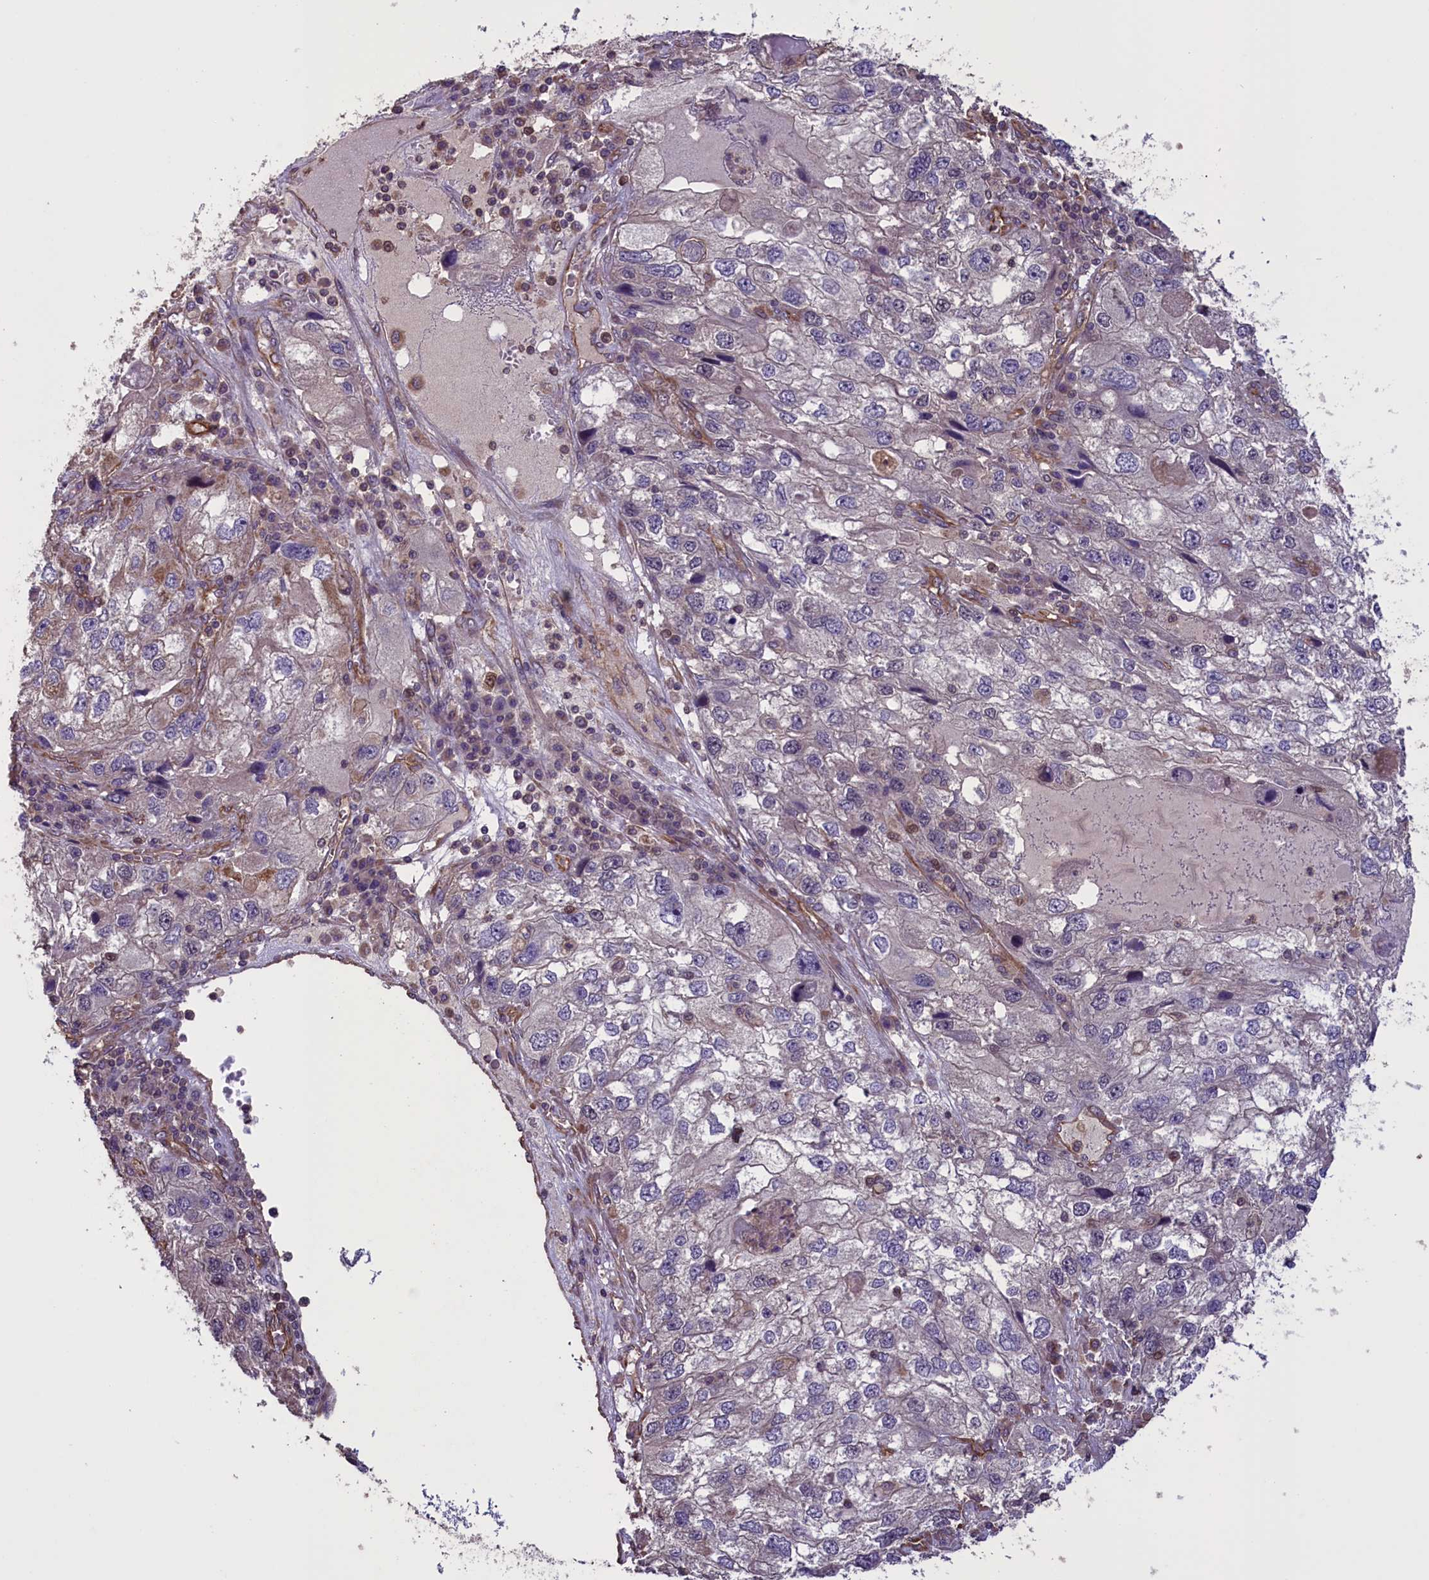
{"staining": {"intensity": "negative", "quantity": "none", "location": "none"}, "tissue": "endometrial cancer", "cell_type": "Tumor cells", "image_type": "cancer", "snomed": [{"axis": "morphology", "description": "Adenocarcinoma, NOS"}, {"axis": "topography", "description": "Endometrium"}], "caption": "There is no significant positivity in tumor cells of endometrial cancer (adenocarcinoma).", "gene": "DAPK3", "patient": {"sex": "female", "age": 49}}